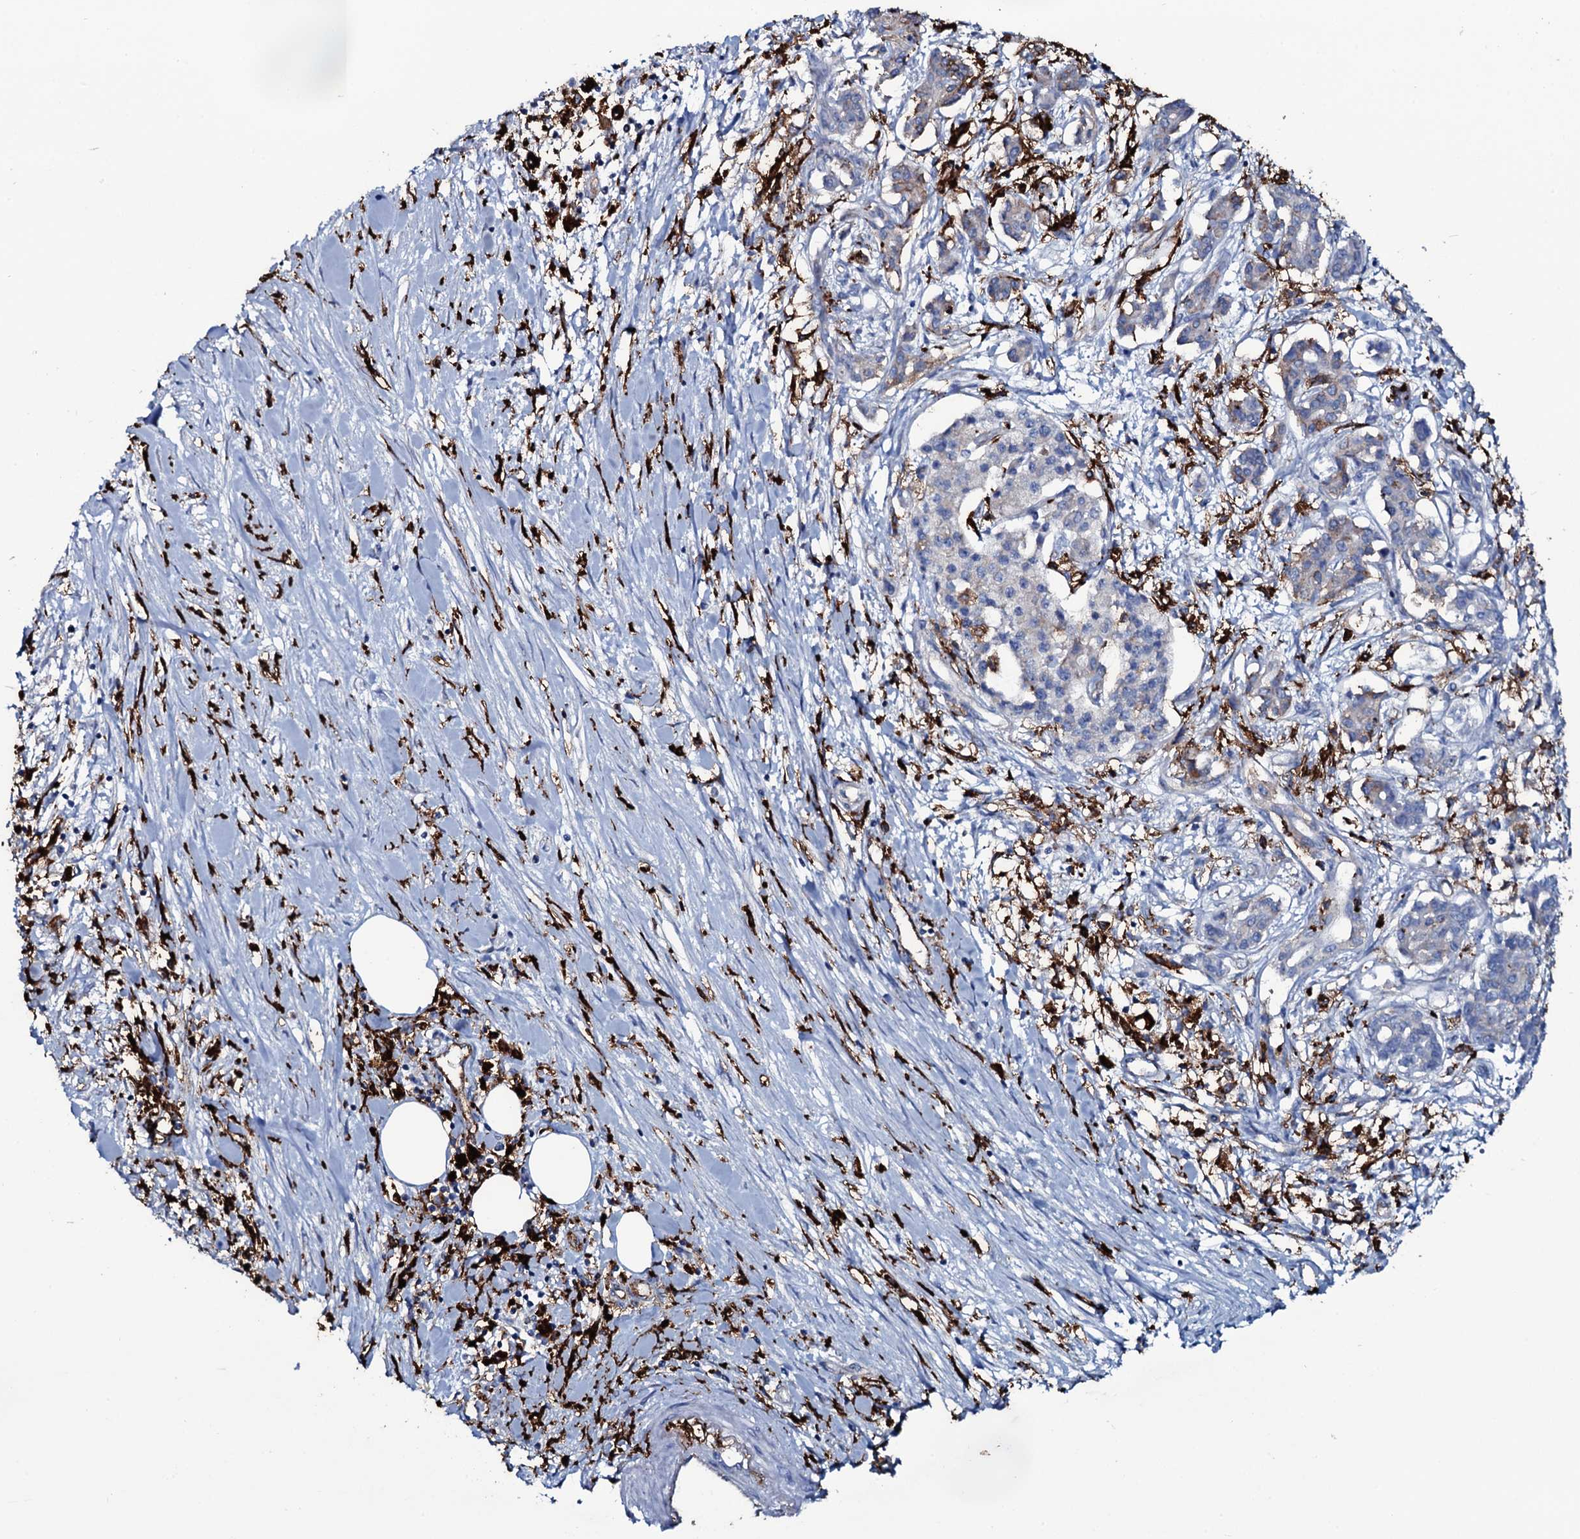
{"staining": {"intensity": "negative", "quantity": "none", "location": "none"}, "tissue": "pancreatic cancer", "cell_type": "Tumor cells", "image_type": "cancer", "snomed": [{"axis": "morphology", "description": "Adenocarcinoma, NOS"}, {"axis": "topography", "description": "Pancreas"}], "caption": "A high-resolution image shows IHC staining of pancreatic cancer (adenocarcinoma), which demonstrates no significant positivity in tumor cells.", "gene": "OSBPL2", "patient": {"sex": "female", "age": 50}}